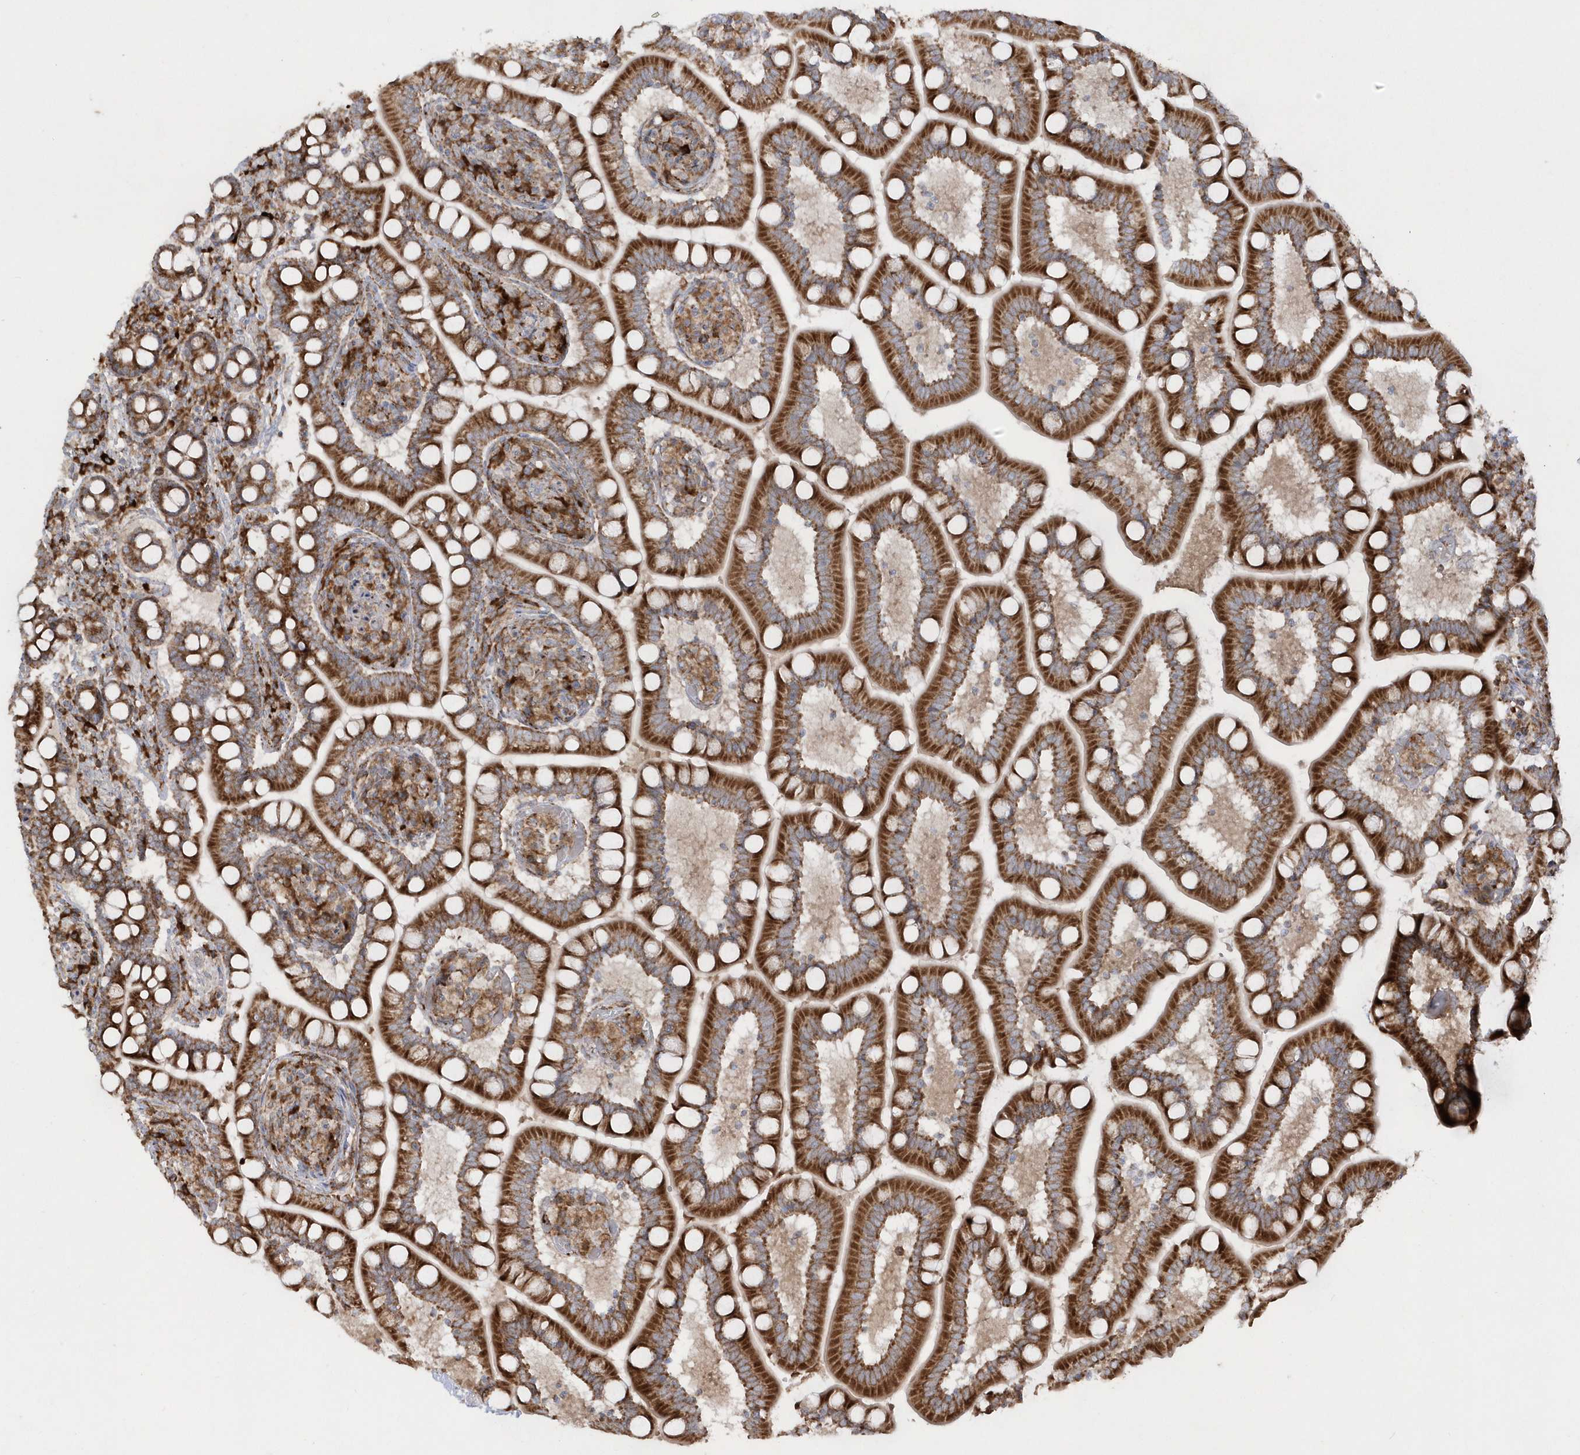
{"staining": {"intensity": "strong", "quantity": ">75%", "location": "cytoplasmic/membranous"}, "tissue": "small intestine", "cell_type": "Glandular cells", "image_type": "normal", "snomed": [{"axis": "morphology", "description": "Normal tissue, NOS"}, {"axis": "topography", "description": "Small intestine"}], "caption": "Brown immunohistochemical staining in benign small intestine exhibits strong cytoplasmic/membranous staining in approximately >75% of glandular cells.", "gene": "SH3BP2", "patient": {"sex": "female", "age": 64}}